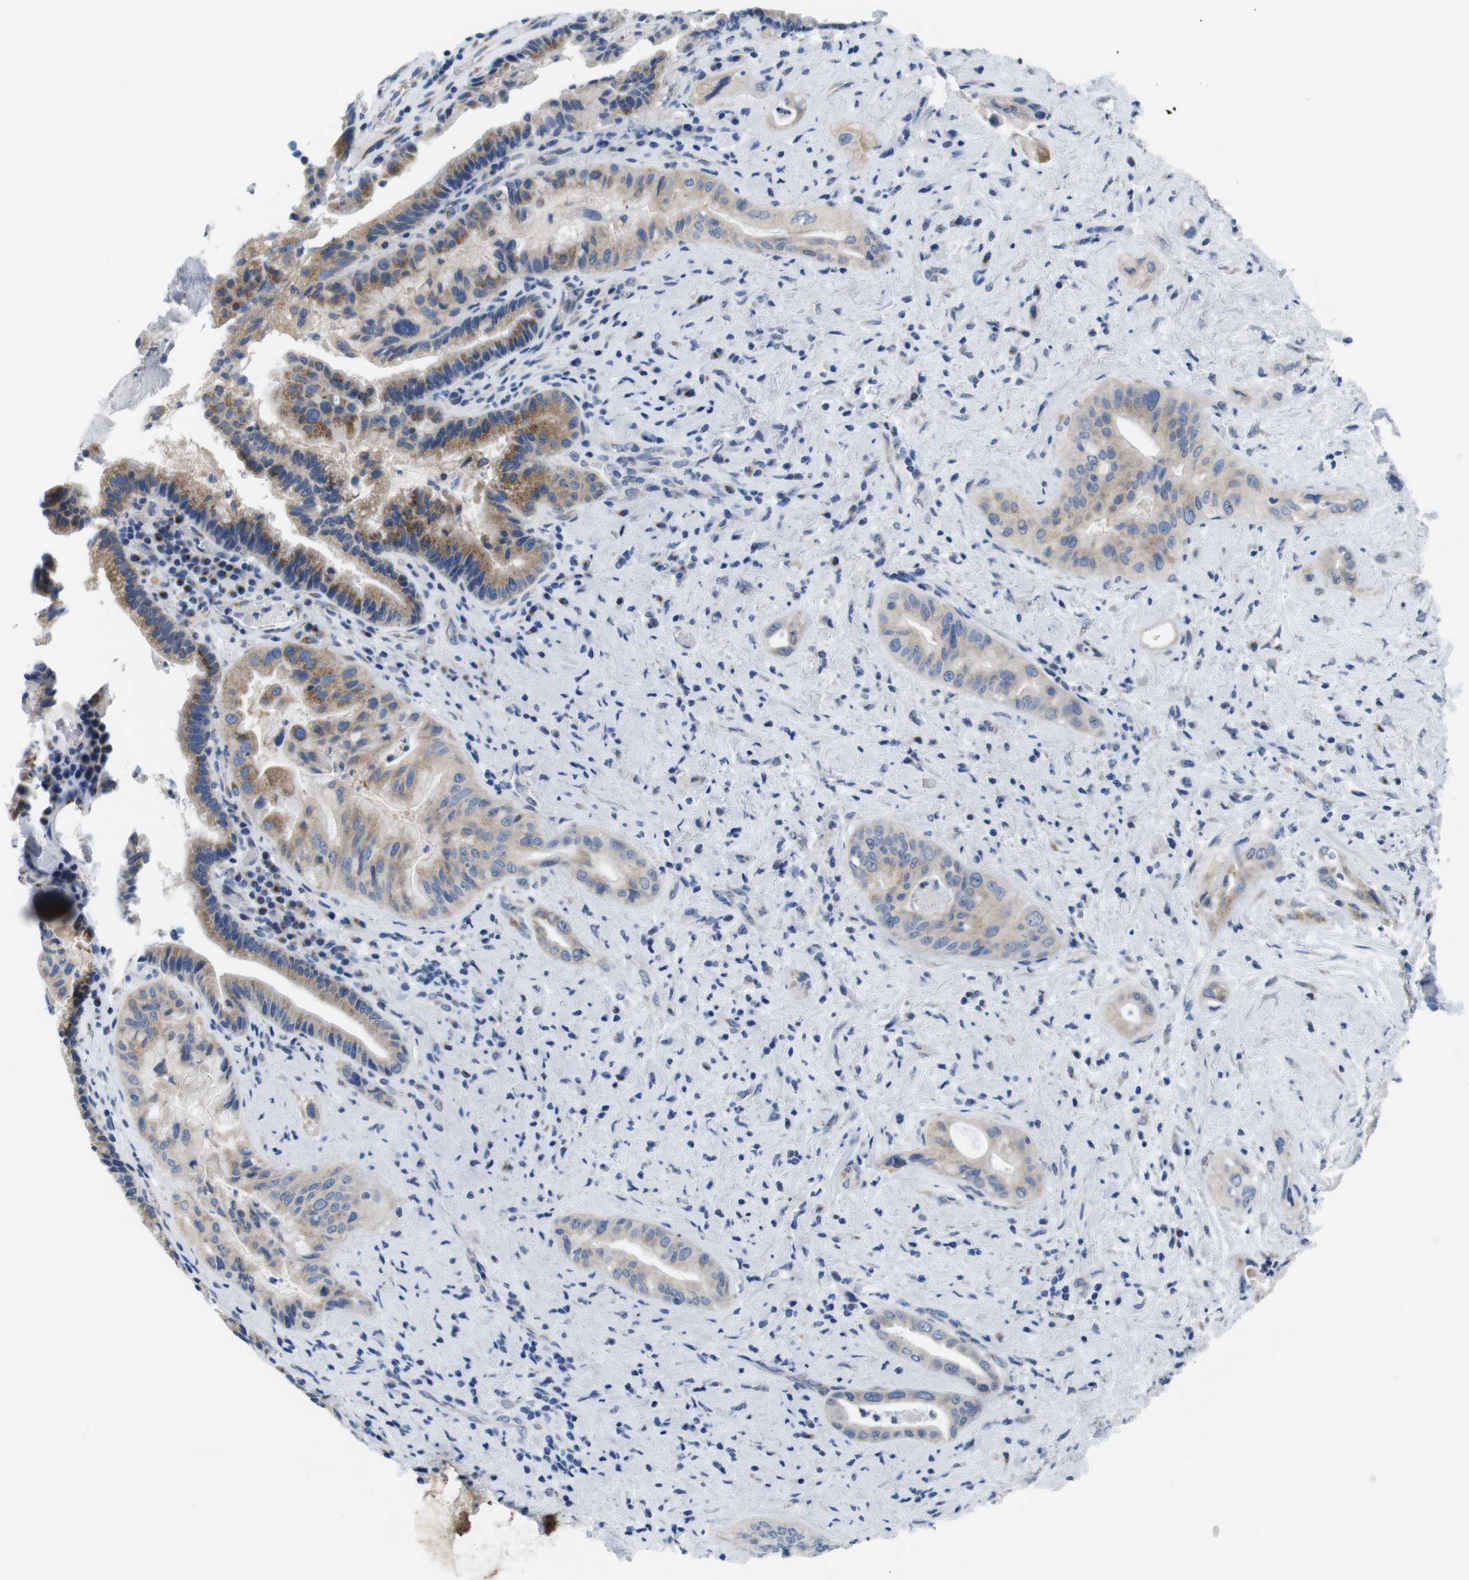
{"staining": {"intensity": "moderate", "quantity": ">75%", "location": "cytoplasmic/membranous"}, "tissue": "pancreatic cancer", "cell_type": "Tumor cells", "image_type": "cancer", "snomed": [{"axis": "morphology", "description": "Adenocarcinoma, NOS"}, {"axis": "topography", "description": "Pancreas"}], "caption": "Adenocarcinoma (pancreatic) stained for a protein (brown) exhibits moderate cytoplasmic/membranous positive positivity in approximately >75% of tumor cells.", "gene": "GOLGA2", "patient": {"sex": "male", "age": 77}}